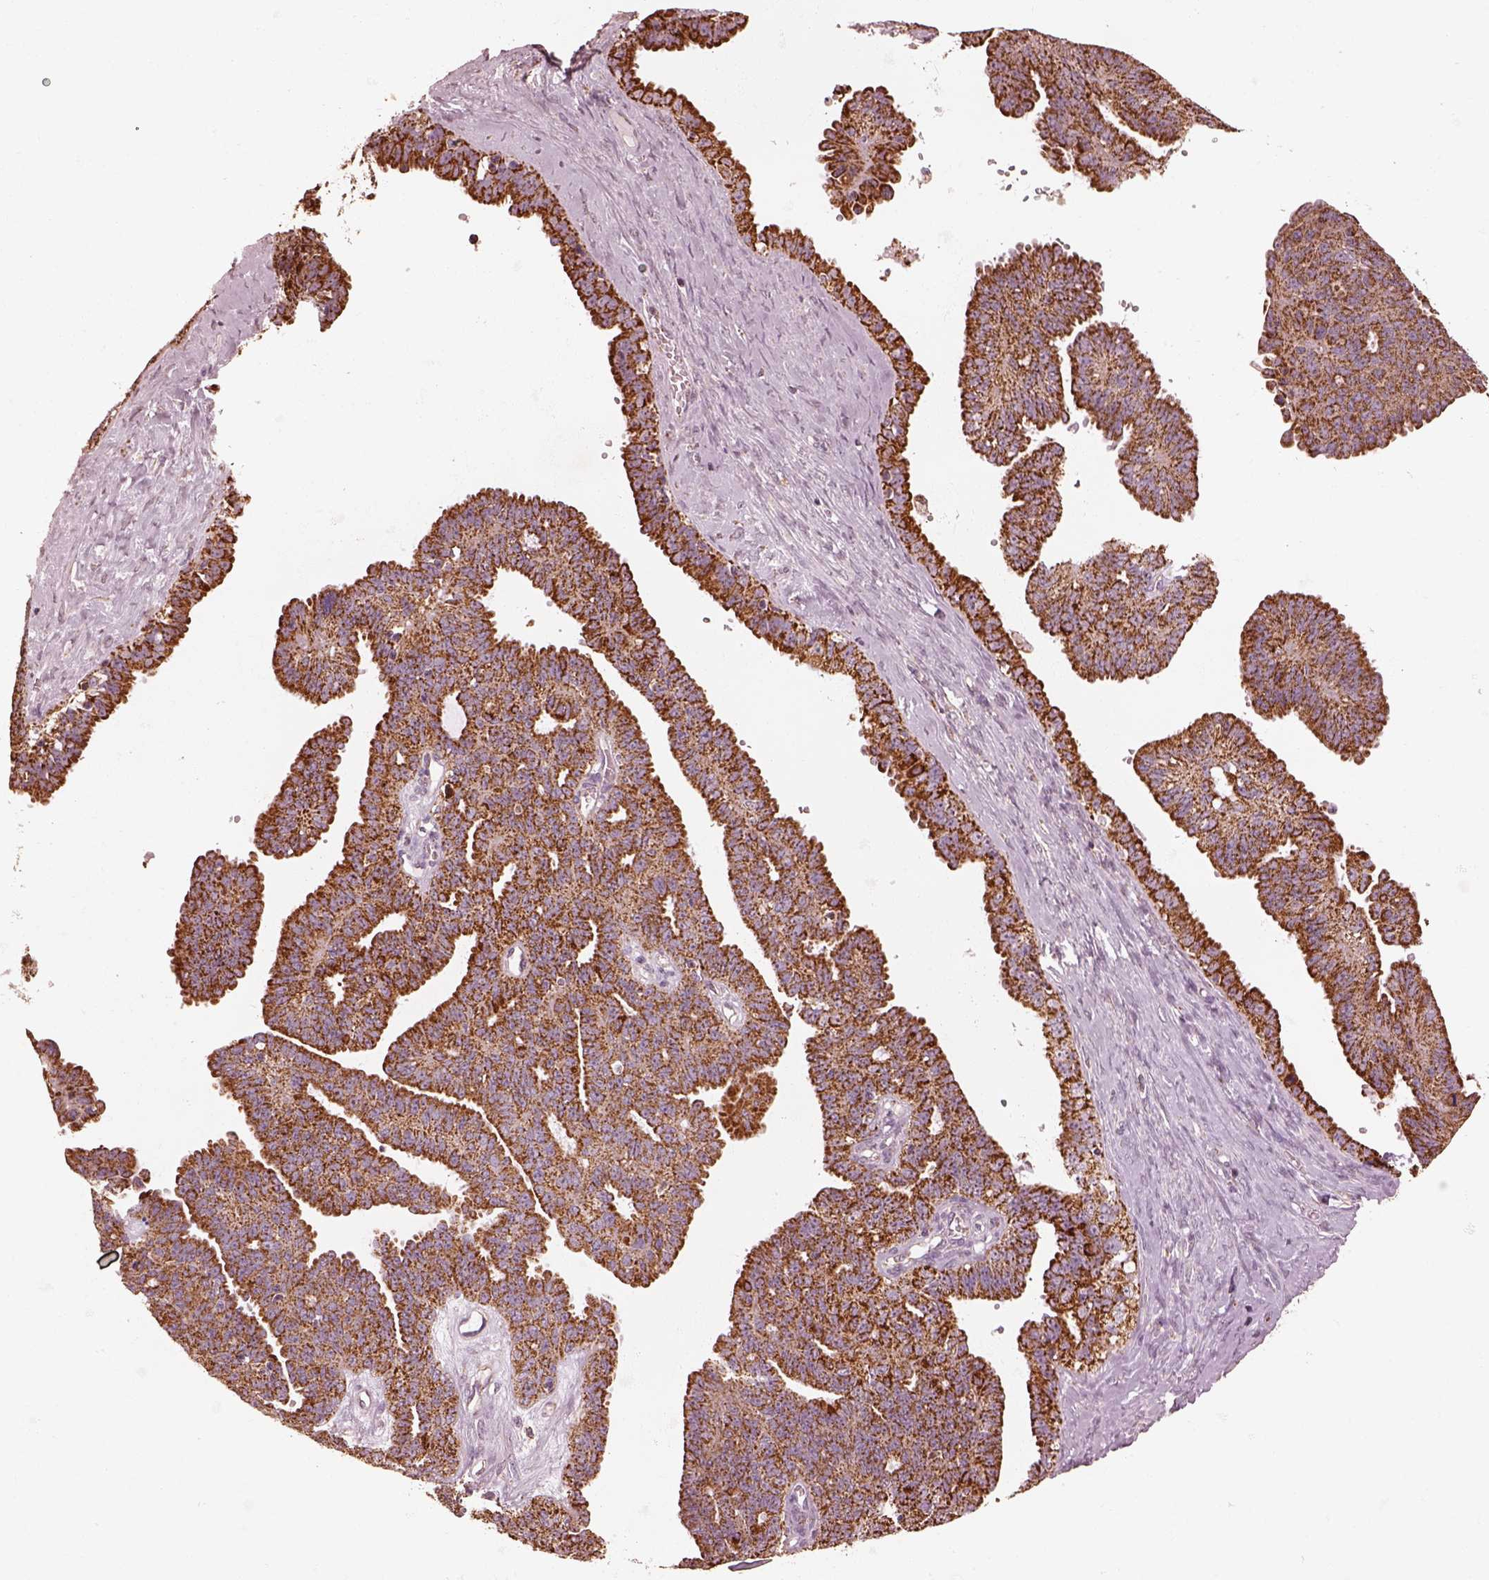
{"staining": {"intensity": "strong", "quantity": ">75%", "location": "cytoplasmic/membranous"}, "tissue": "ovarian cancer", "cell_type": "Tumor cells", "image_type": "cancer", "snomed": [{"axis": "morphology", "description": "Cystadenocarcinoma, serous, NOS"}, {"axis": "topography", "description": "Ovary"}], "caption": "Immunohistochemical staining of ovarian serous cystadenocarcinoma reveals strong cytoplasmic/membranous protein expression in about >75% of tumor cells. The protein of interest is shown in brown color, while the nuclei are stained blue.", "gene": "ENTPD6", "patient": {"sex": "female", "age": 71}}